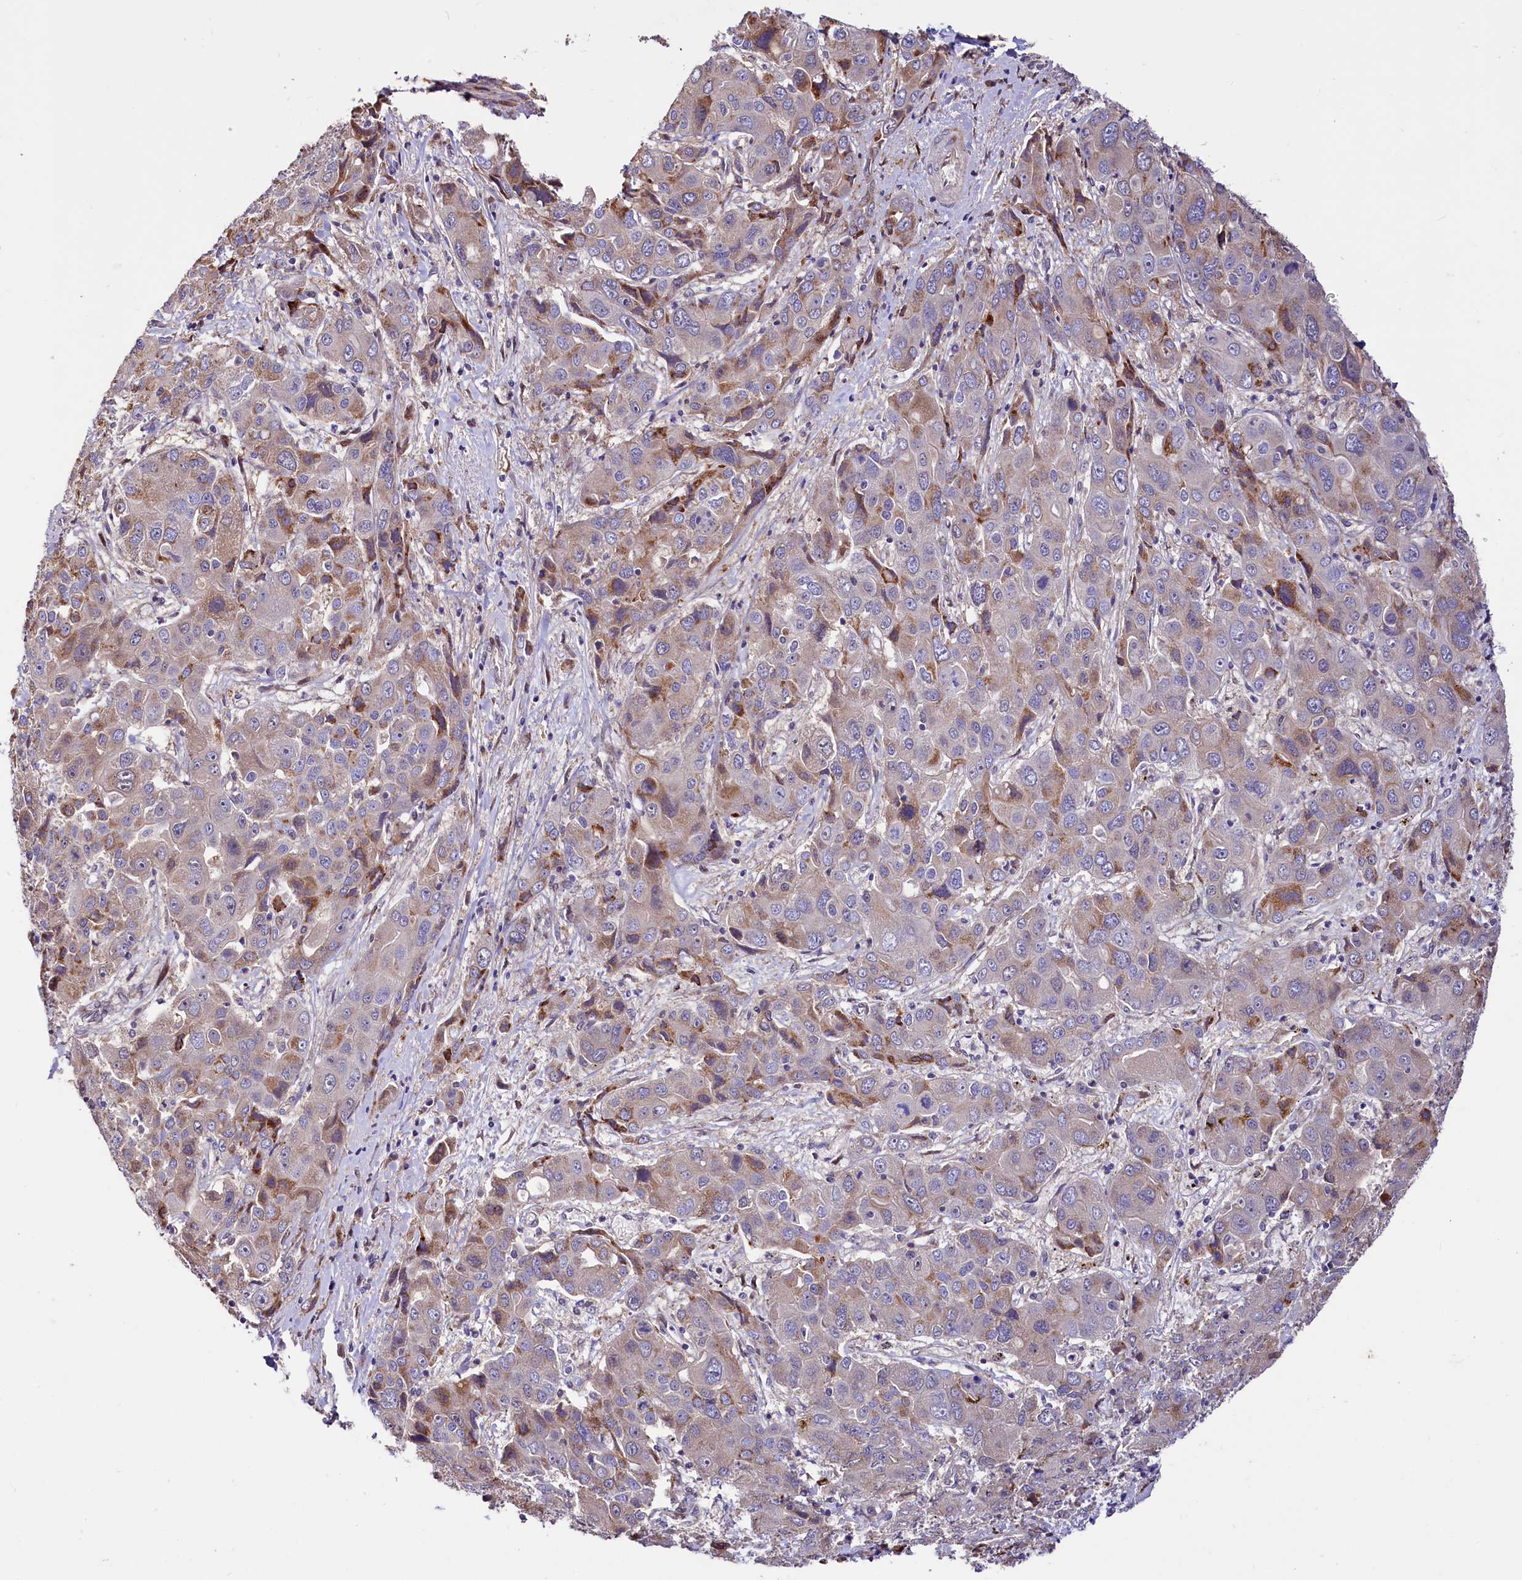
{"staining": {"intensity": "moderate", "quantity": "<25%", "location": "cytoplasmic/membranous"}, "tissue": "liver cancer", "cell_type": "Tumor cells", "image_type": "cancer", "snomed": [{"axis": "morphology", "description": "Cholangiocarcinoma"}, {"axis": "topography", "description": "Liver"}], "caption": "Immunohistochemistry staining of liver cholangiocarcinoma, which demonstrates low levels of moderate cytoplasmic/membranous expression in about <25% of tumor cells indicating moderate cytoplasmic/membranous protein expression. The staining was performed using DAB (3,3'-diaminobenzidine) (brown) for protein detection and nuclei were counterstained in hematoxylin (blue).", "gene": "PDZRN3", "patient": {"sex": "male", "age": 67}}